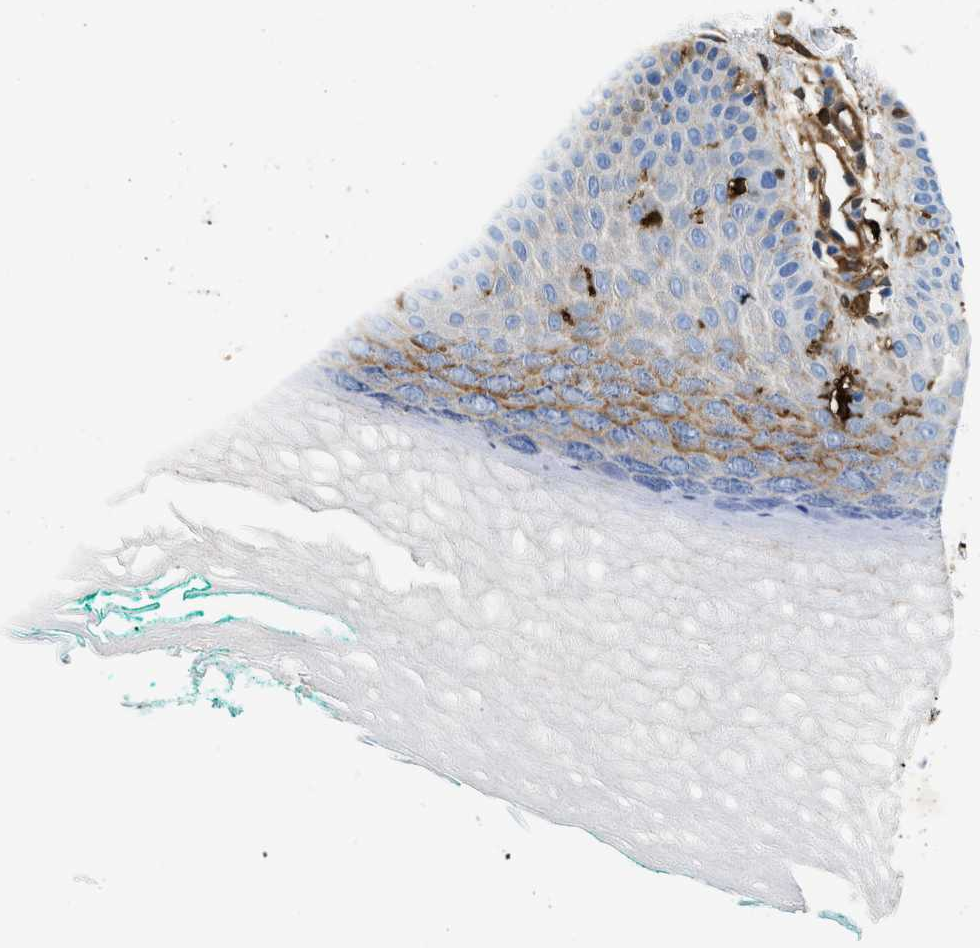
{"staining": {"intensity": "negative", "quantity": "none", "location": "none"}, "tissue": "skin", "cell_type": "Fibroblasts", "image_type": "normal", "snomed": [{"axis": "morphology", "description": "Normal tissue, NOS"}, {"axis": "topography", "description": "Skin"}], "caption": "Immunohistochemical staining of unremarkable human skin displays no significant positivity in fibroblasts. Brightfield microscopy of IHC stained with DAB (3,3'-diaminobenzidine) (brown) and hematoxylin (blue), captured at high magnification.", "gene": "GSN", "patient": {"sex": "male", "age": 26}}